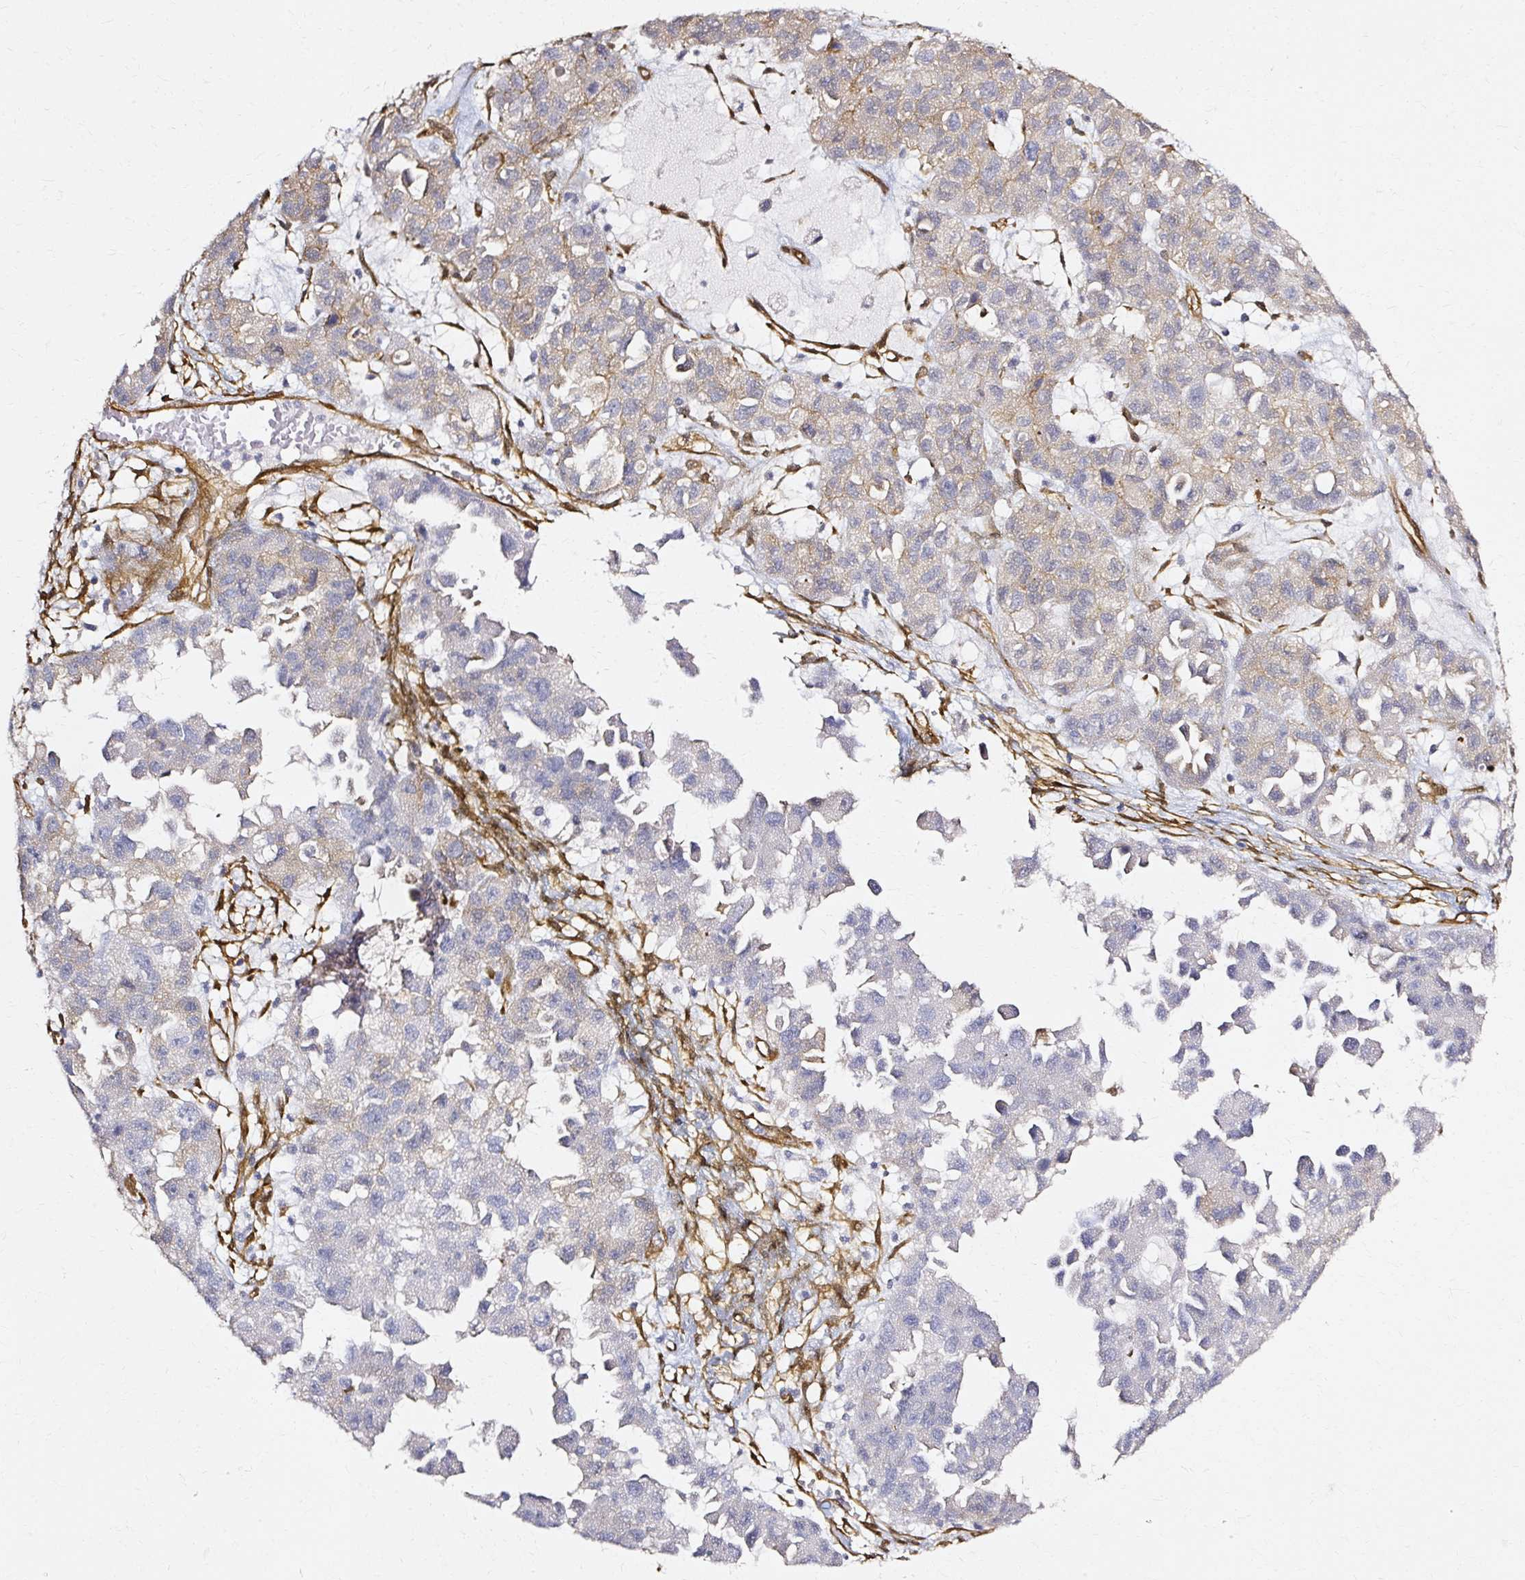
{"staining": {"intensity": "negative", "quantity": "none", "location": "none"}, "tissue": "ovarian cancer", "cell_type": "Tumor cells", "image_type": "cancer", "snomed": [{"axis": "morphology", "description": "Cystadenocarcinoma, serous, NOS"}, {"axis": "topography", "description": "Ovary"}], "caption": "DAB (3,3'-diaminobenzidine) immunohistochemical staining of ovarian cancer demonstrates no significant staining in tumor cells. (DAB (3,3'-diaminobenzidine) immunohistochemistry visualized using brightfield microscopy, high magnification).", "gene": "CNN3", "patient": {"sex": "female", "age": 84}}